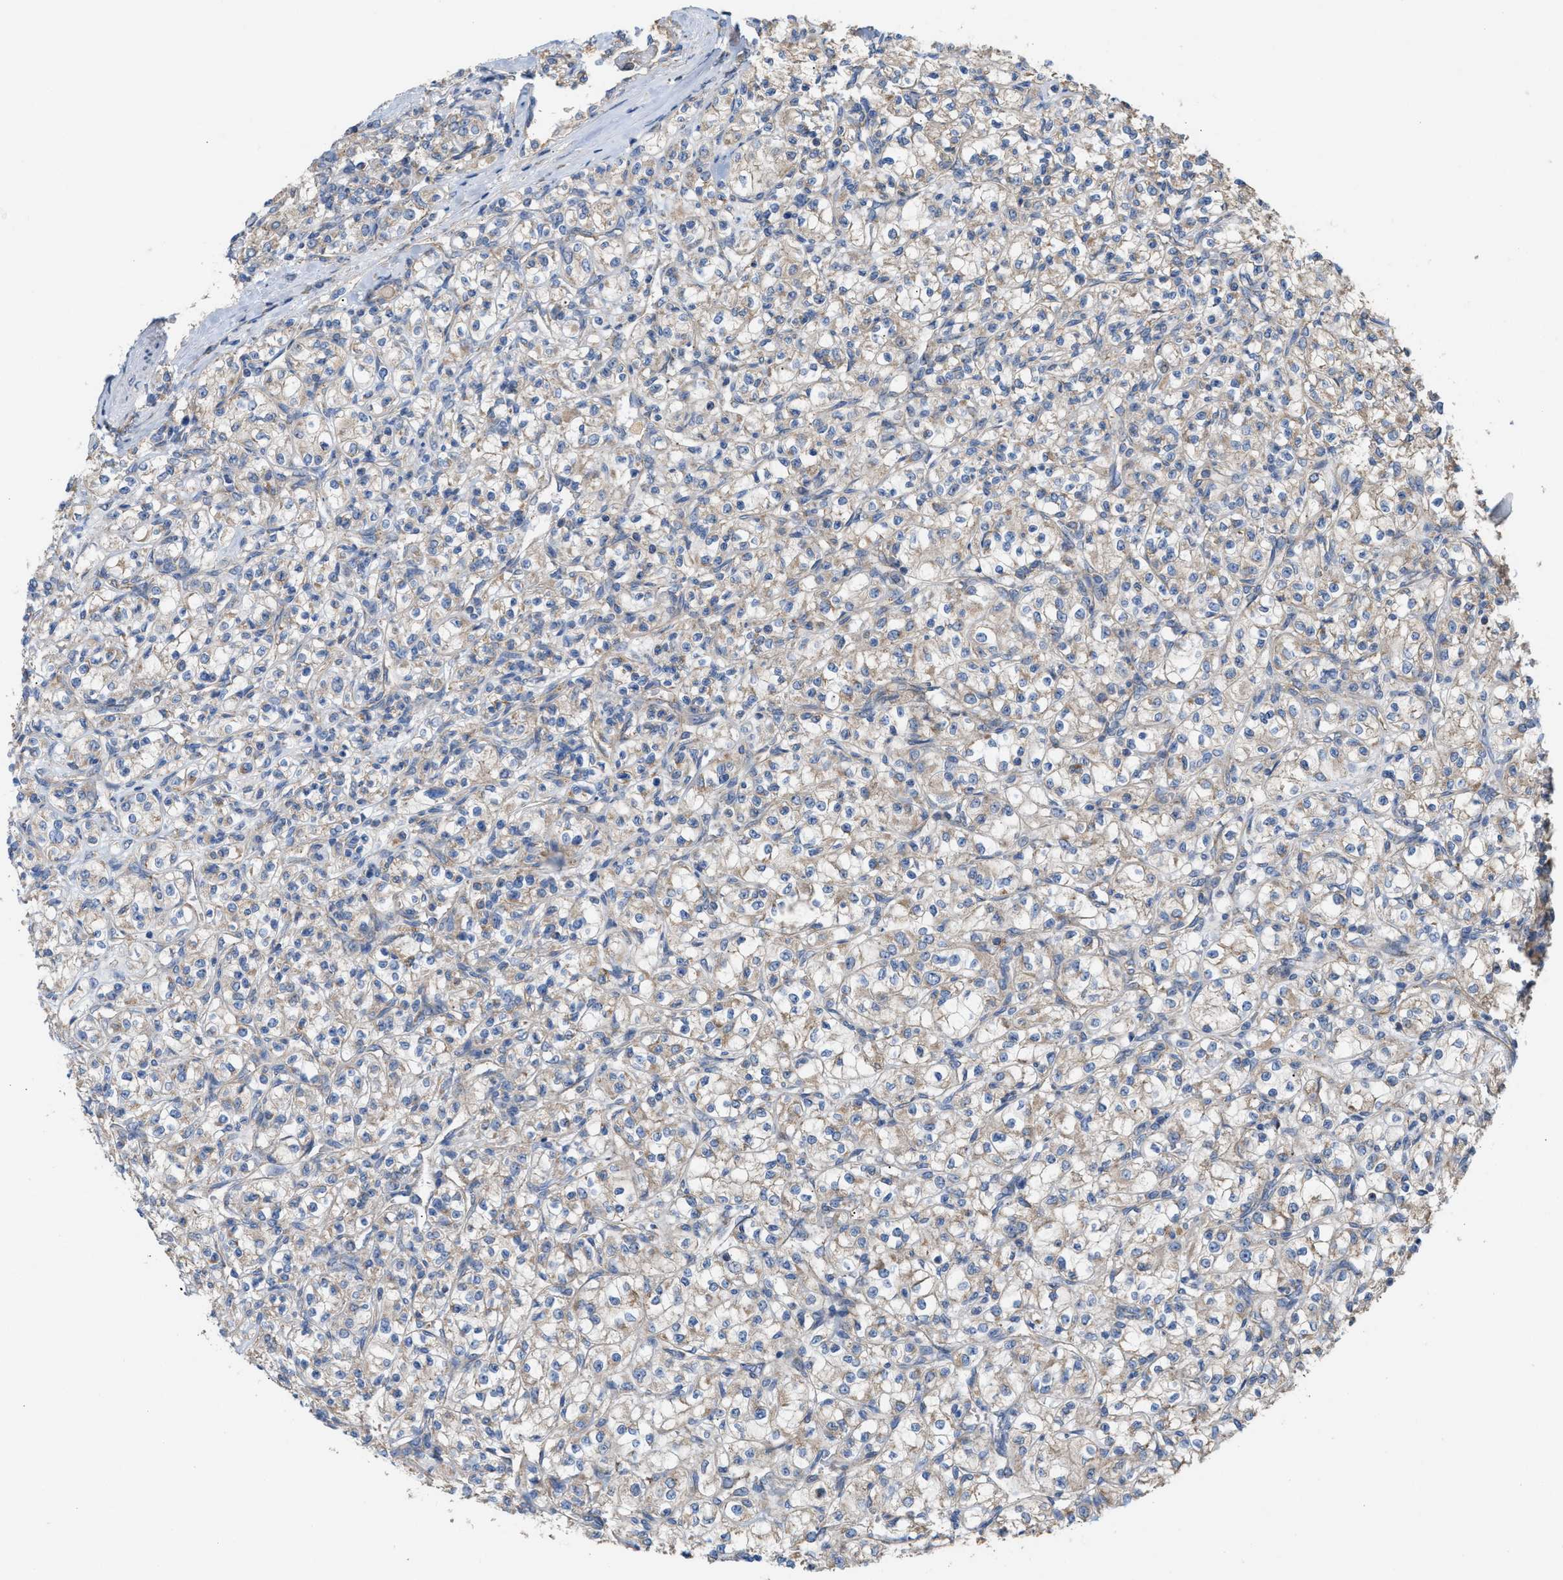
{"staining": {"intensity": "weak", "quantity": "<25%", "location": "cytoplasmic/membranous"}, "tissue": "renal cancer", "cell_type": "Tumor cells", "image_type": "cancer", "snomed": [{"axis": "morphology", "description": "Adenocarcinoma, NOS"}, {"axis": "topography", "description": "Kidney"}], "caption": "IHC histopathology image of neoplastic tissue: human renal cancer stained with DAB displays no significant protein staining in tumor cells.", "gene": "OXSM", "patient": {"sex": "male", "age": 77}}